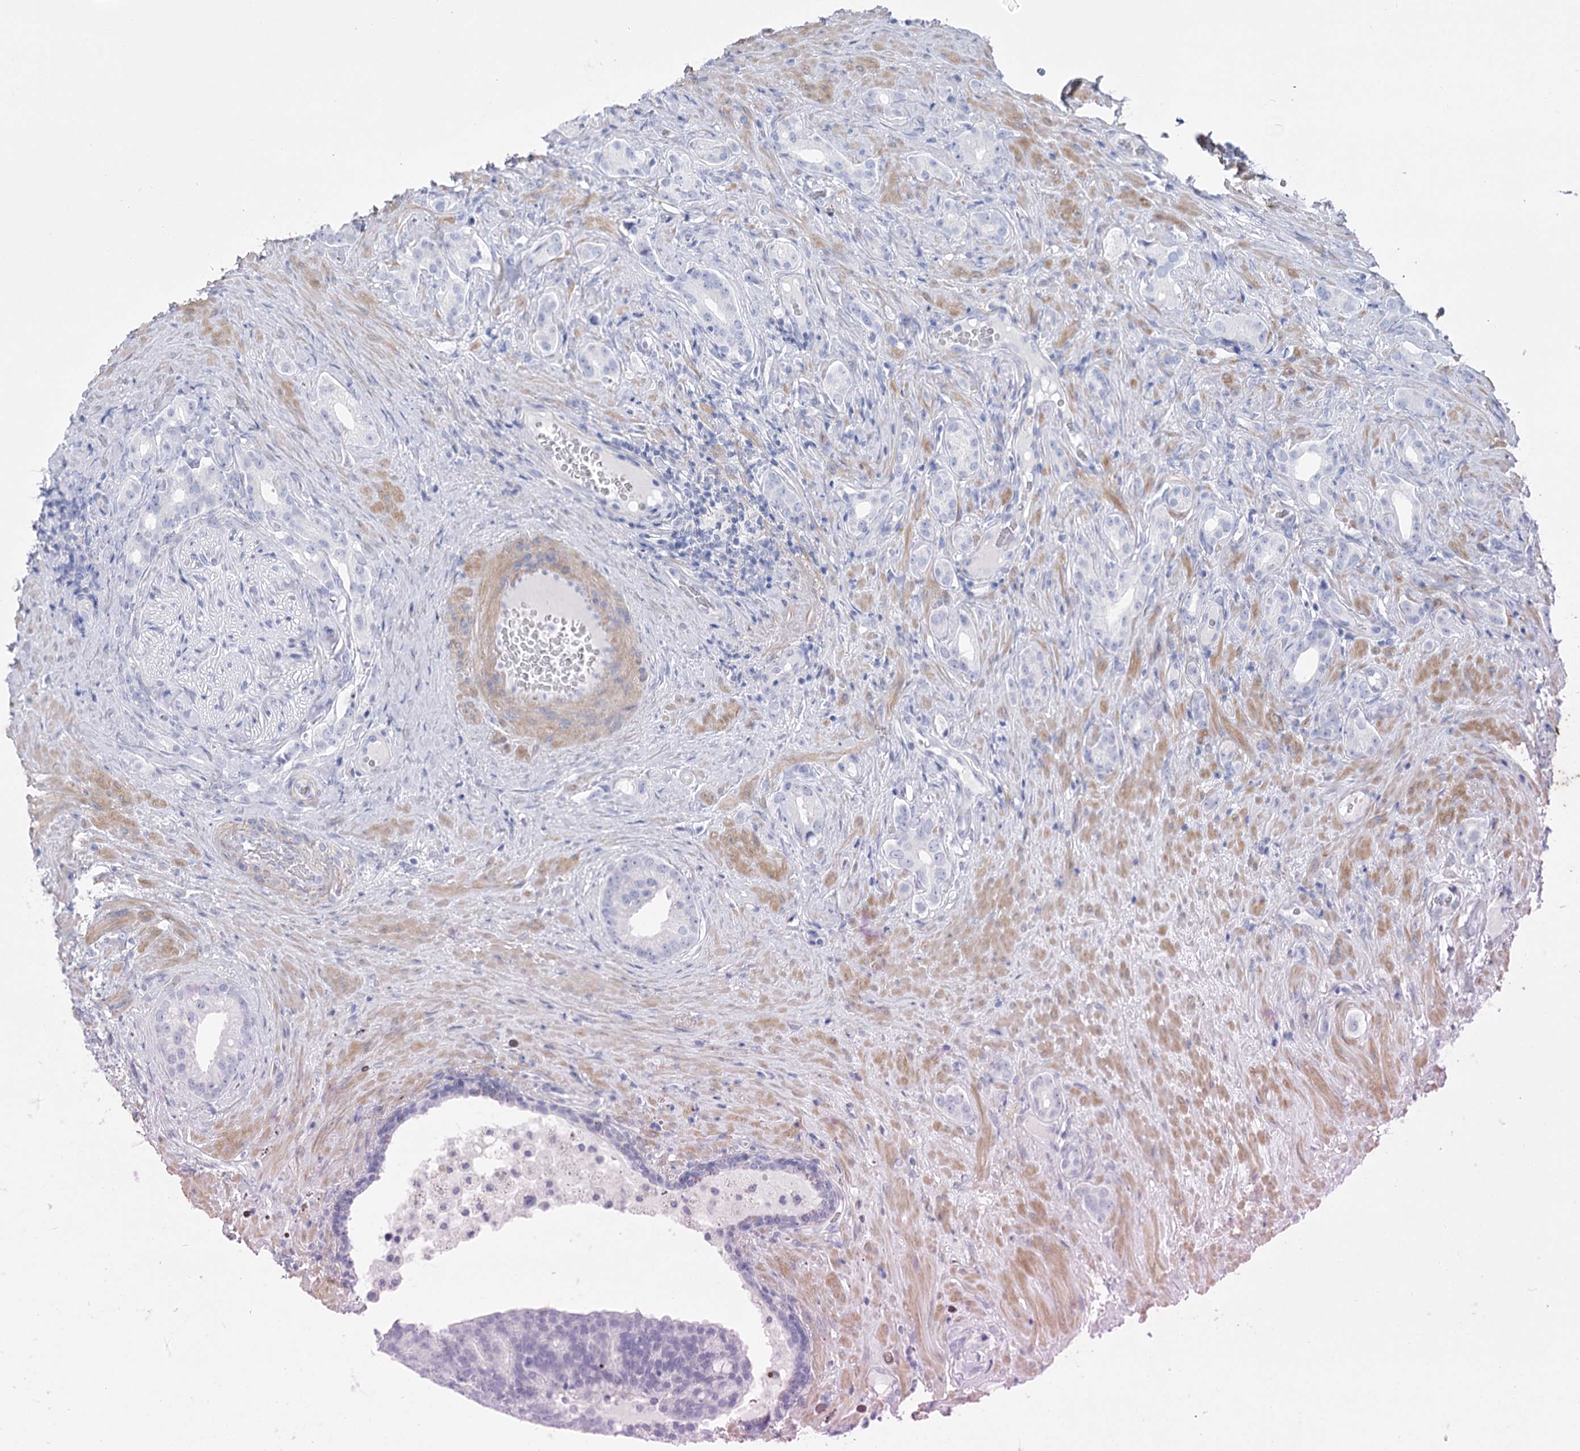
{"staining": {"intensity": "negative", "quantity": "none", "location": "none"}, "tissue": "prostate cancer", "cell_type": "Tumor cells", "image_type": "cancer", "snomed": [{"axis": "morphology", "description": "Adenocarcinoma, Low grade"}, {"axis": "topography", "description": "Prostate"}], "caption": "This is an immunohistochemistry (IHC) micrograph of human low-grade adenocarcinoma (prostate). There is no staining in tumor cells.", "gene": "PCDHA1", "patient": {"sex": "male", "age": 71}}